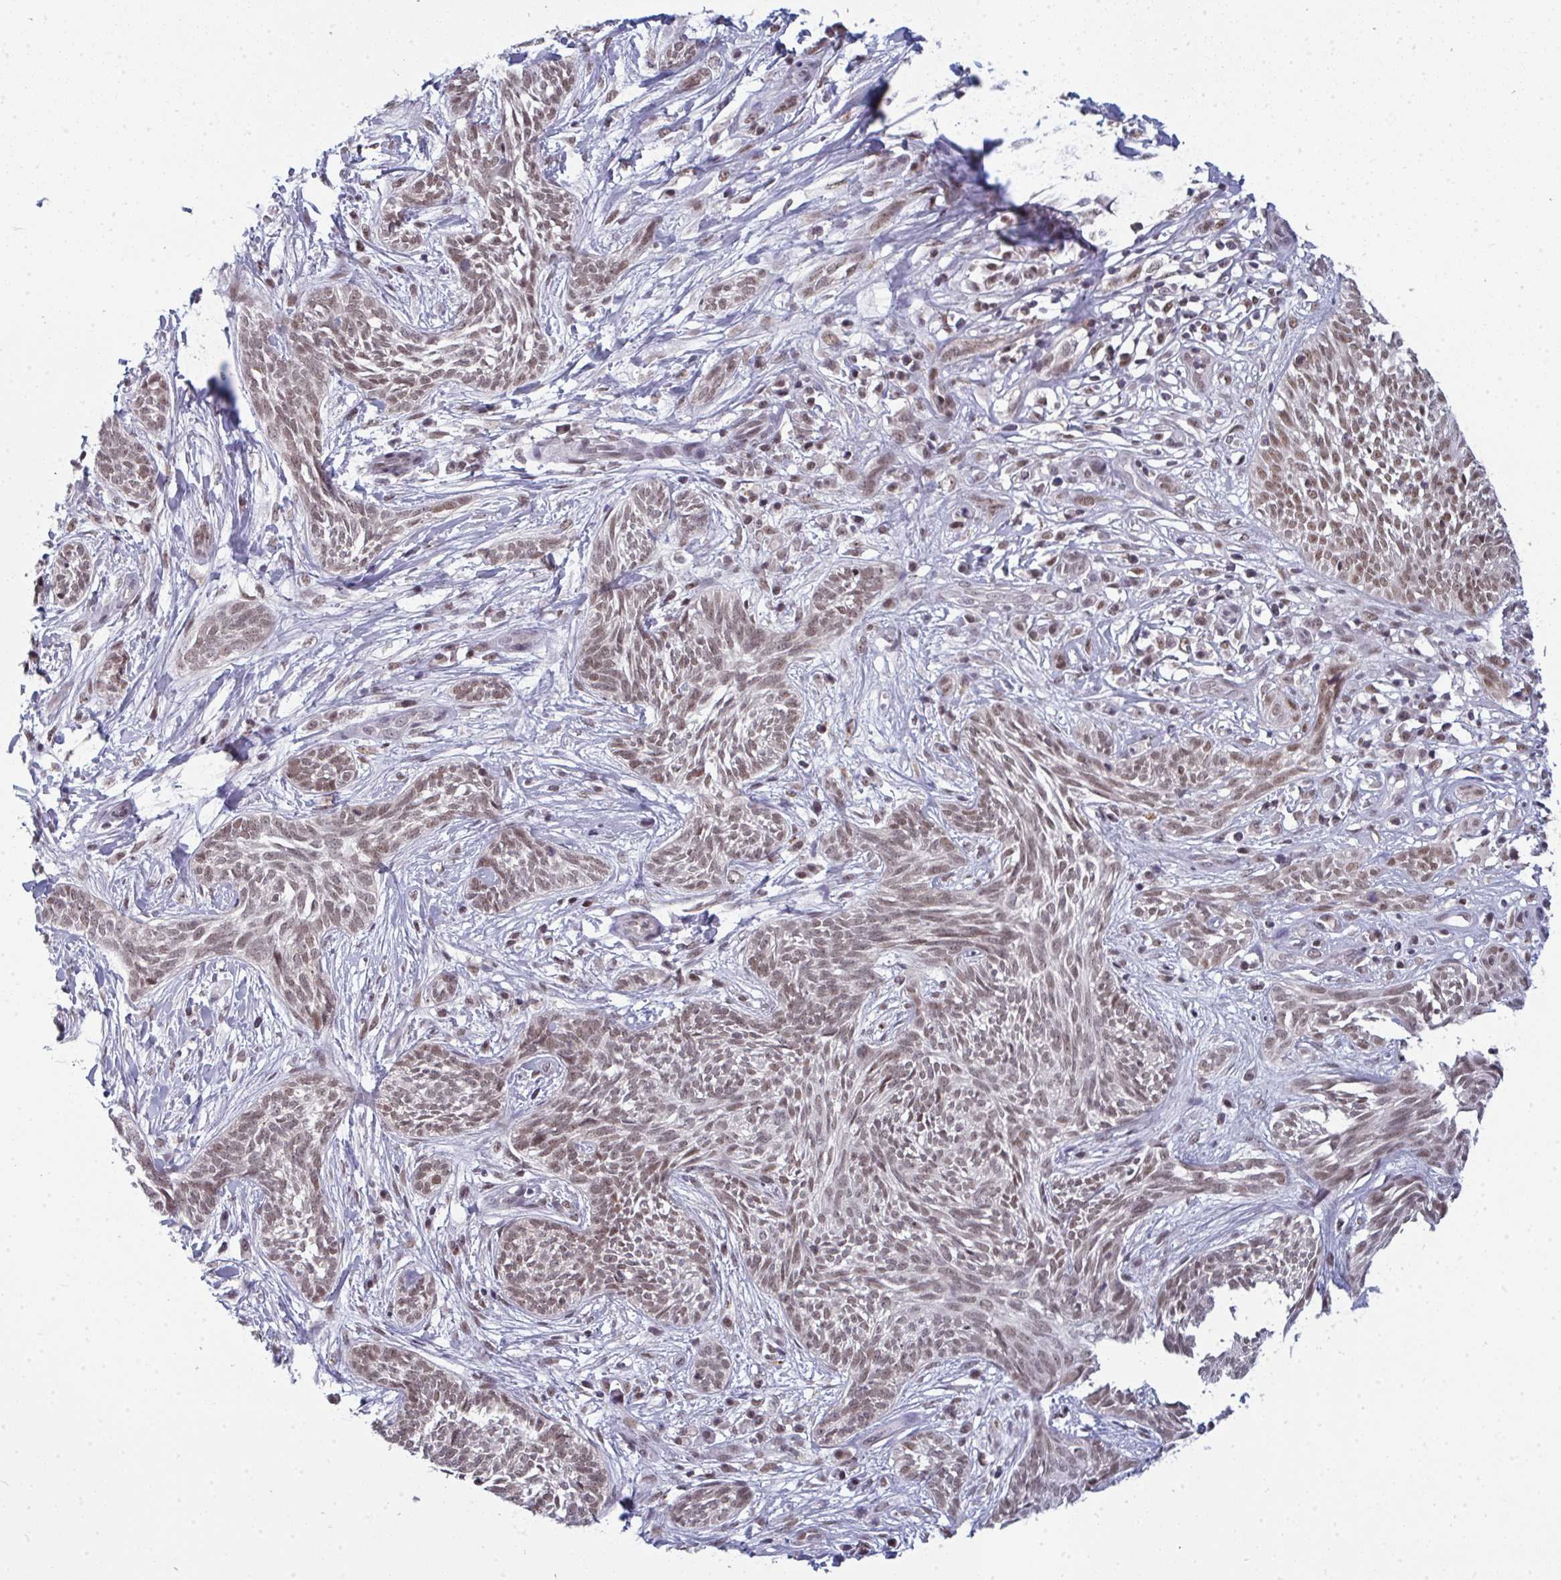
{"staining": {"intensity": "weak", "quantity": ">75%", "location": "nuclear"}, "tissue": "skin cancer", "cell_type": "Tumor cells", "image_type": "cancer", "snomed": [{"axis": "morphology", "description": "Basal cell carcinoma"}, {"axis": "topography", "description": "Skin"}, {"axis": "topography", "description": "Skin, foot"}], "caption": "IHC photomicrograph of human skin basal cell carcinoma stained for a protein (brown), which shows low levels of weak nuclear expression in about >75% of tumor cells.", "gene": "ATF1", "patient": {"sex": "female", "age": 86}}